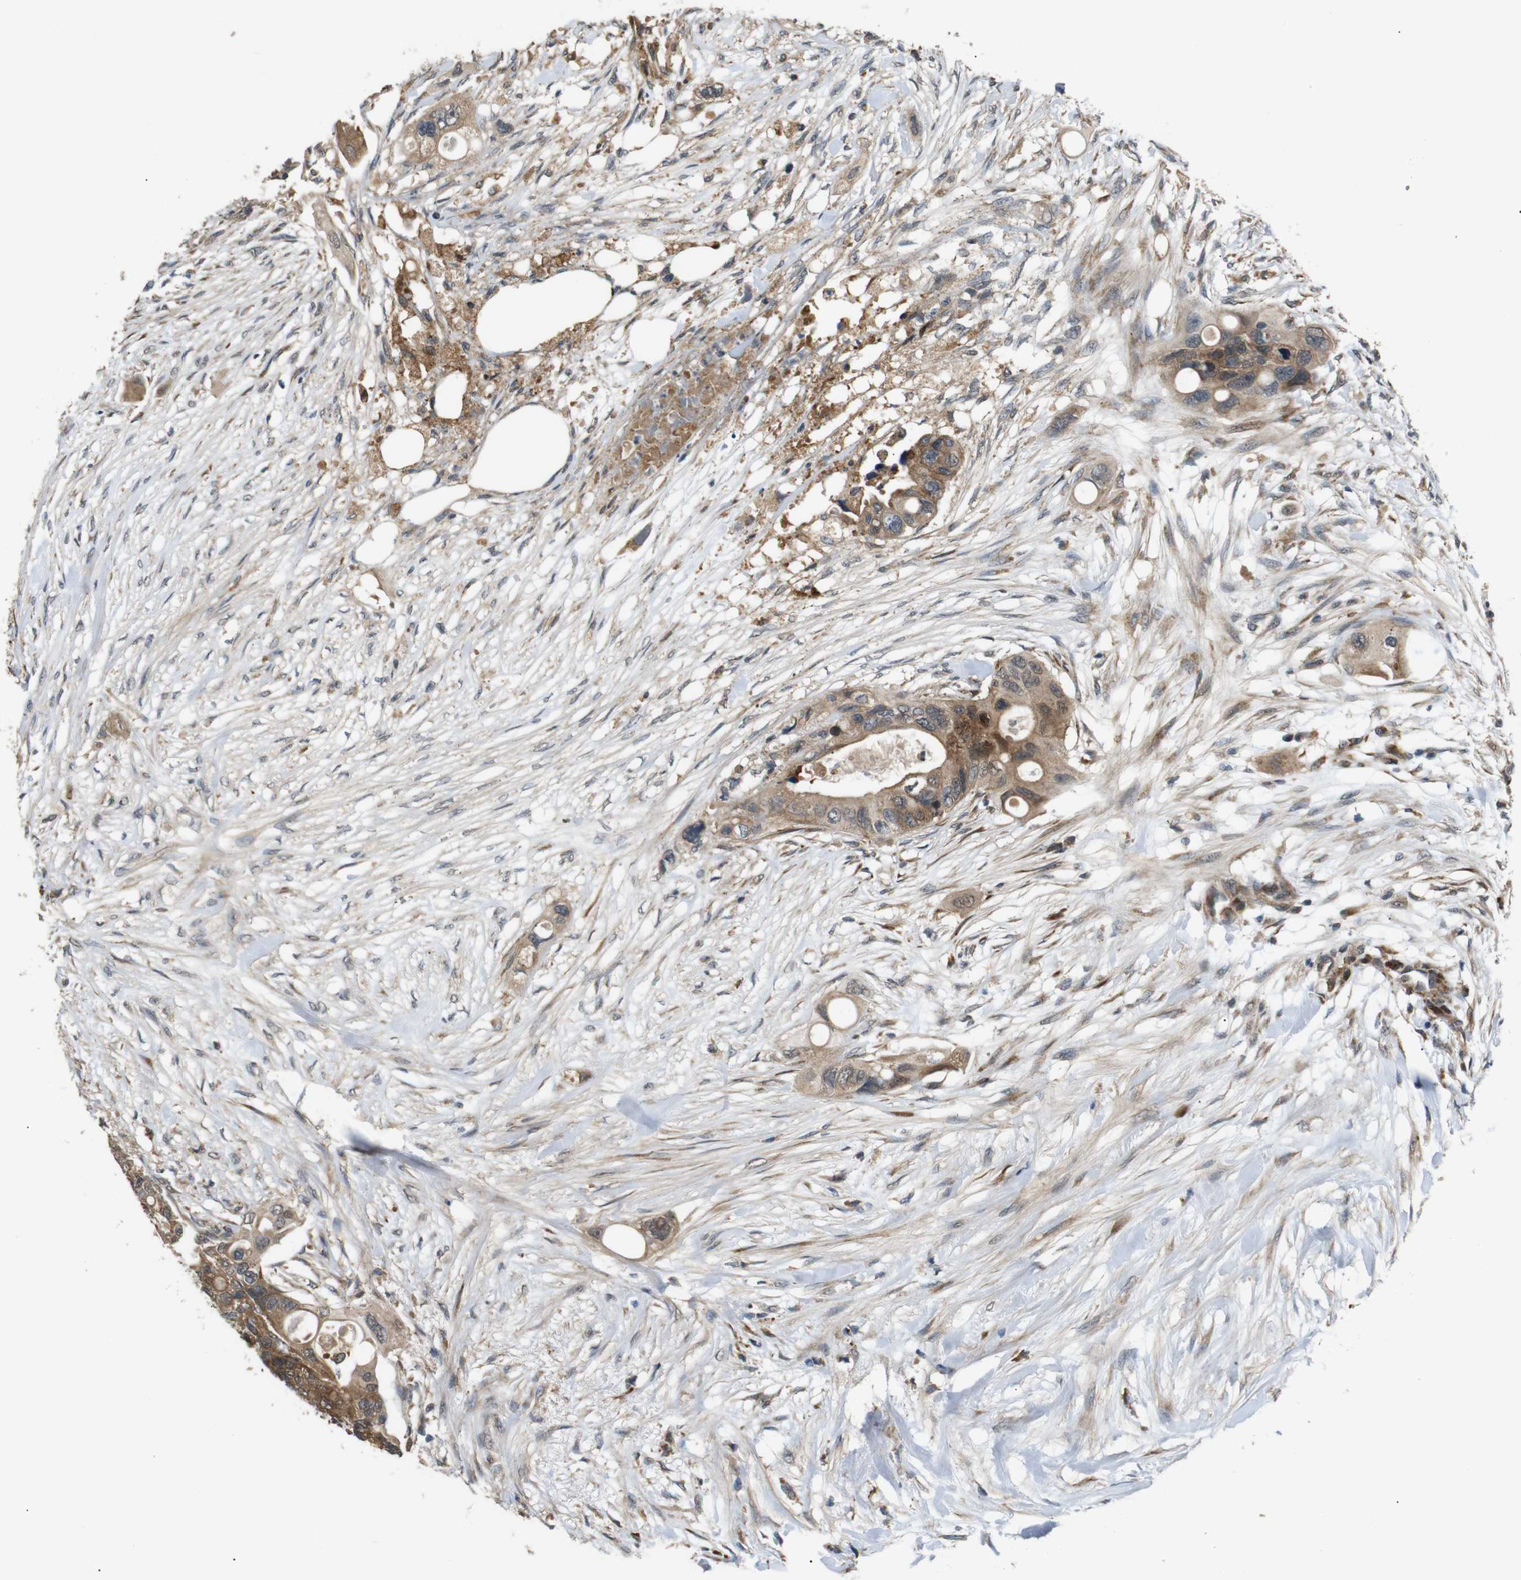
{"staining": {"intensity": "moderate", "quantity": ">75%", "location": "cytoplasmic/membranous"}, "tissue": "colorectal cancer", "cell_type": "Tumor cells", "image_type": "cancer", "snomed": [{"axis": "morphology", "description": "Adenocarcinoma, NOS"}, {"axis": "topography", "description": "Colon"}], "caption": "Adenocarcinoma (colorectal) stained with immunohistochemistry displays moderate cytoplasmic/membranous staining in about >75% of tumor cells.", "gene": "EPHB2", "patient": {"sex": "female", "age": 57}}